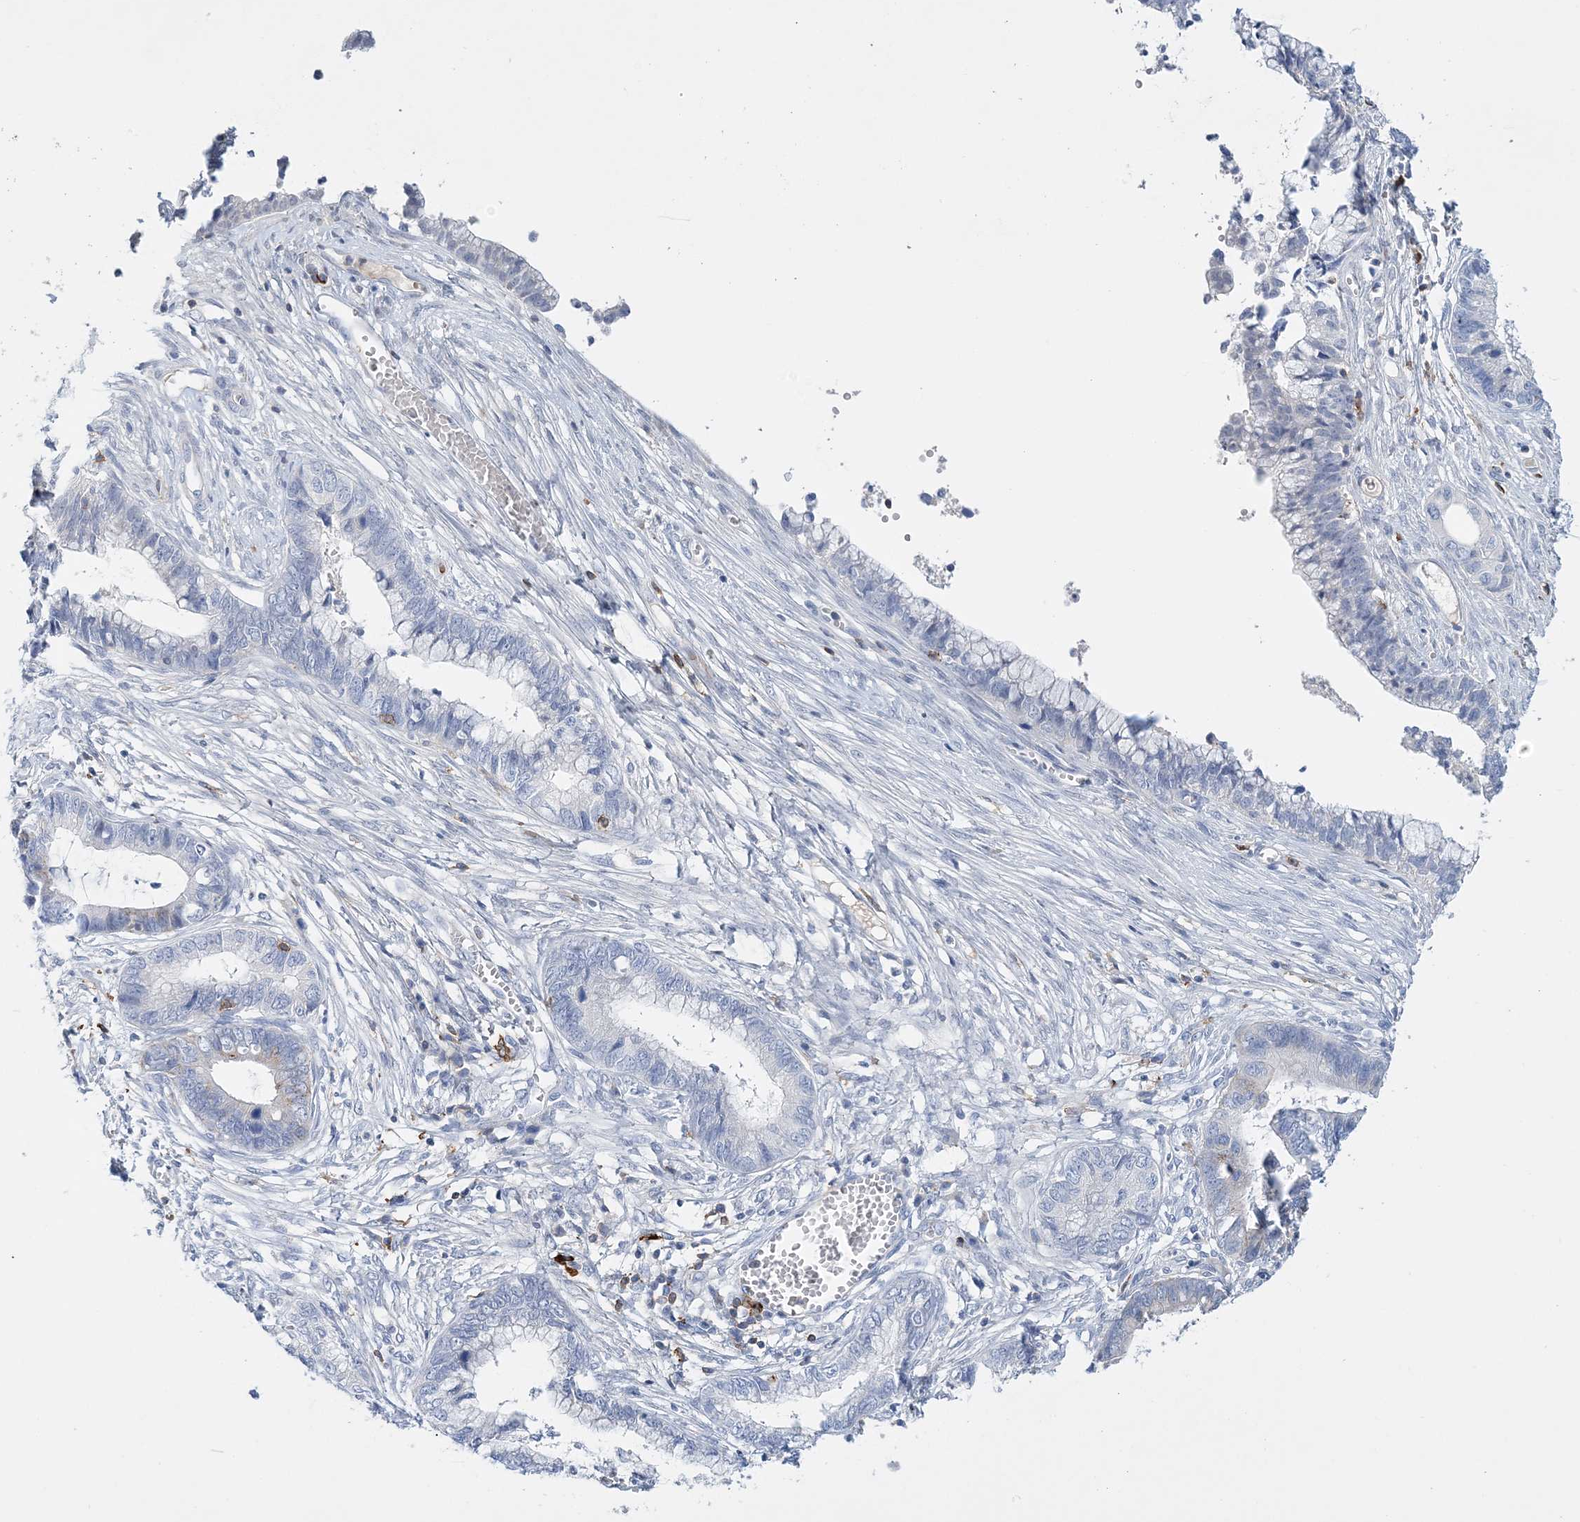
{"staining": {"intensity": "negative", "quantity": "none", "location": "none"}, "tissue": "cervical cancer", "cell_type": "Tumor cells", "image_type": "cancer", "snomed": [{"axis": "morphology", "description": "Adenocarcinoma, NOS"}, {"axis": "topography", "description": "Cervix"}], "caption": "Protein analysis of cervical cancer displays no significant positivity in tumor cells.", "gene": "PRMT9", "patient": {"sex": "female", "age": 44}}